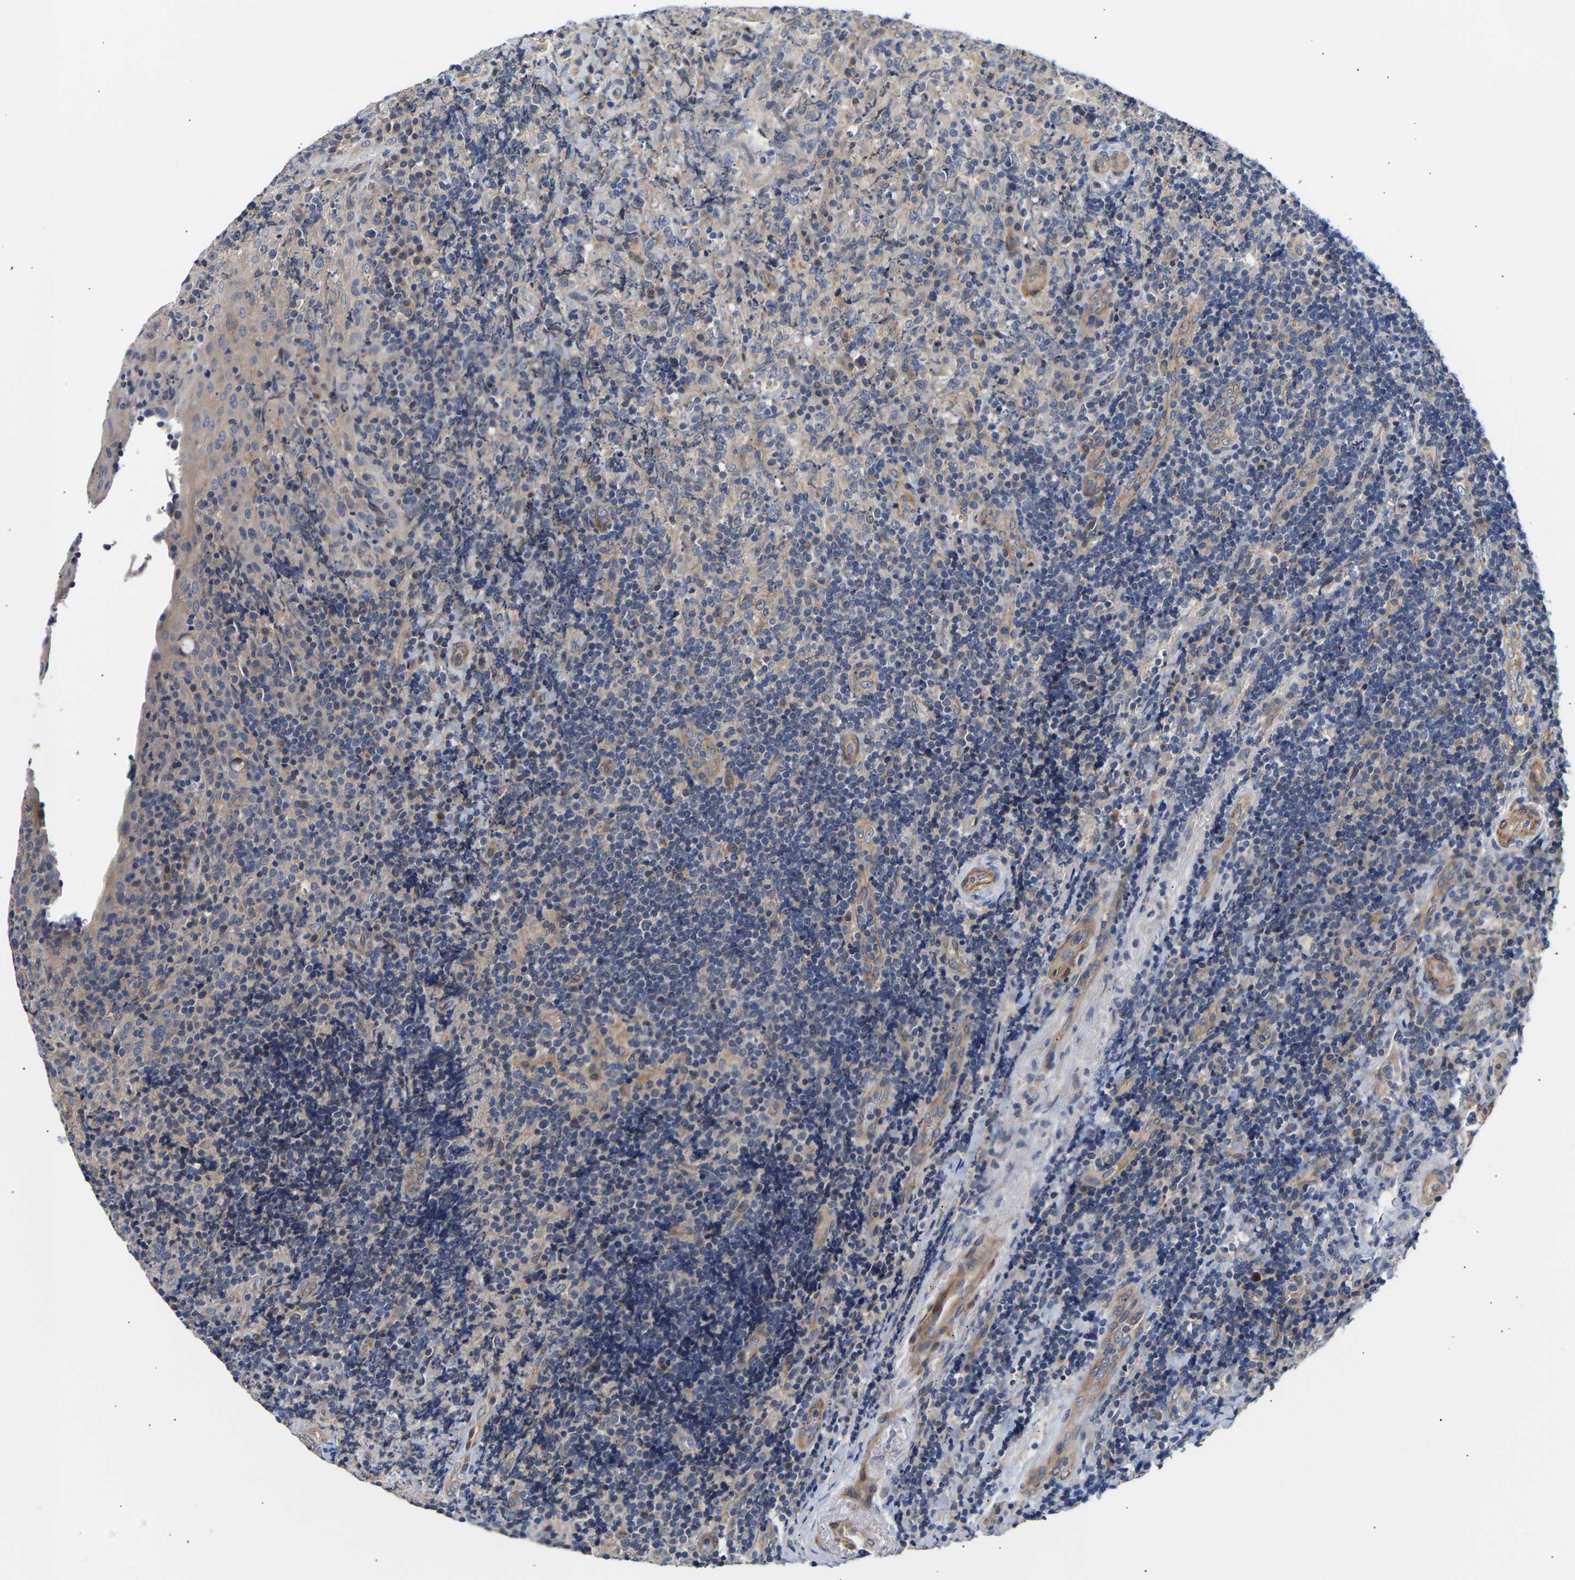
{"staining": {"intensity": "negative", "quantity": "none", "location": "none"}, "tissue": "lymphoma", "cell_type": "Tumor cells", "image_type": "cancer", "snomed": [{"axis": "morphology", "description": "Malignant lymphoma, non-Hodgkin's type, High grade"}, {"axis": "topography", "description": "Tonsil"}], "caption": "The immunohistochemistry (IHC) micrograph has no significant staining in tumor cells of high-grade malignant lymphoma, non-Hodgkin's type tissue.", "gene": "KASH5", "patient": {"sex": "female", "age": 36}}